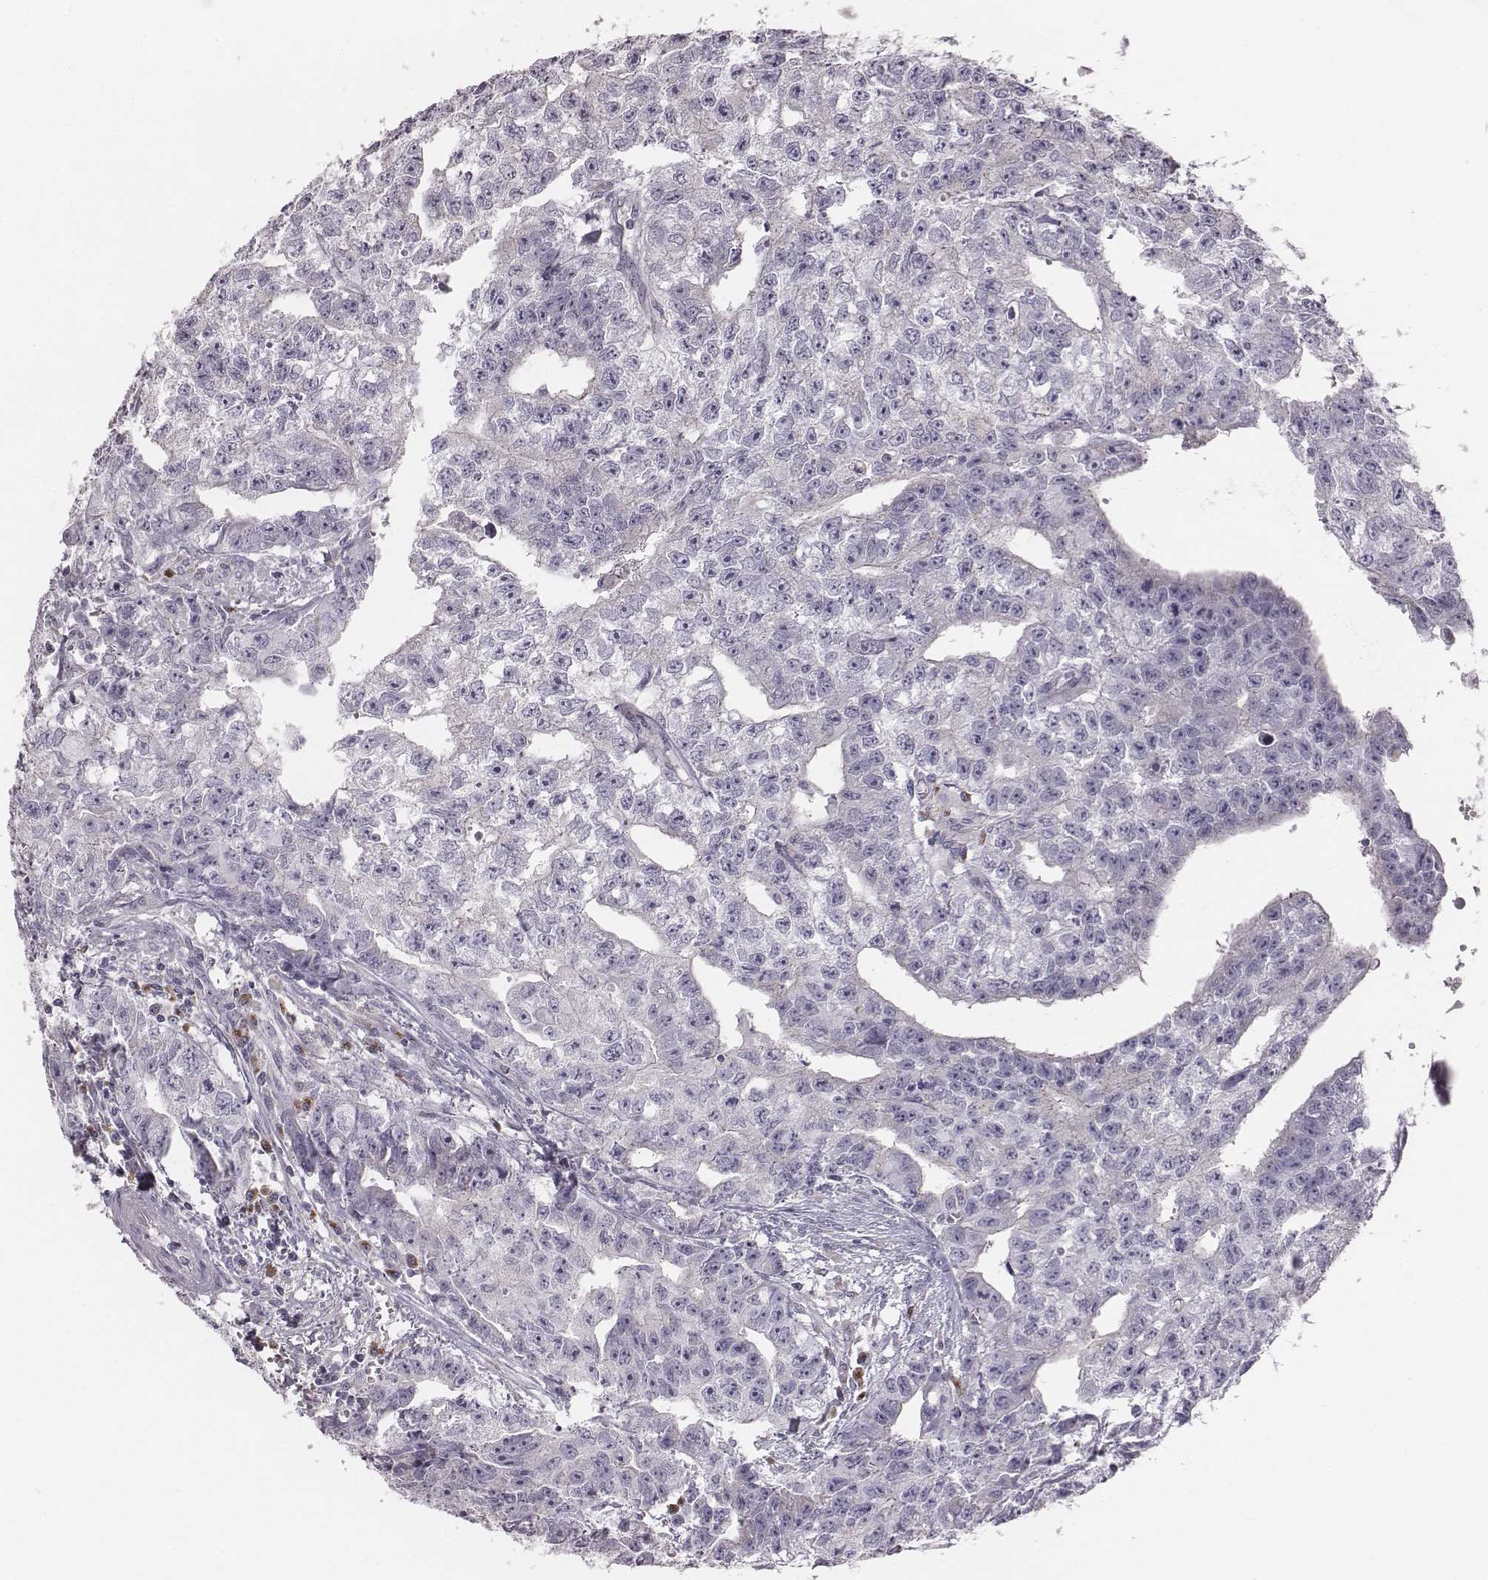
{"staining": {"intensity": "negative", "quantity": "none", "location": "none"}, "tissue": "testis cancer", "cell_type": "Tumor cells", "image_type": "cancer", "snomed": [{"axis": "morphology", "description": "Carcinoma, Embryonal, NOS"}, {"axis": "morphology", "description": "Teratoma, malignant, NOS"}, {"axis": "topography", "description": "Testis"}], "caption": "This is a histopathology image of IHC staining of testis cancer, which shows no expression in tumor cells.", "gene": "C6orf58", "patient": {"sex": "male", "age": 24}}